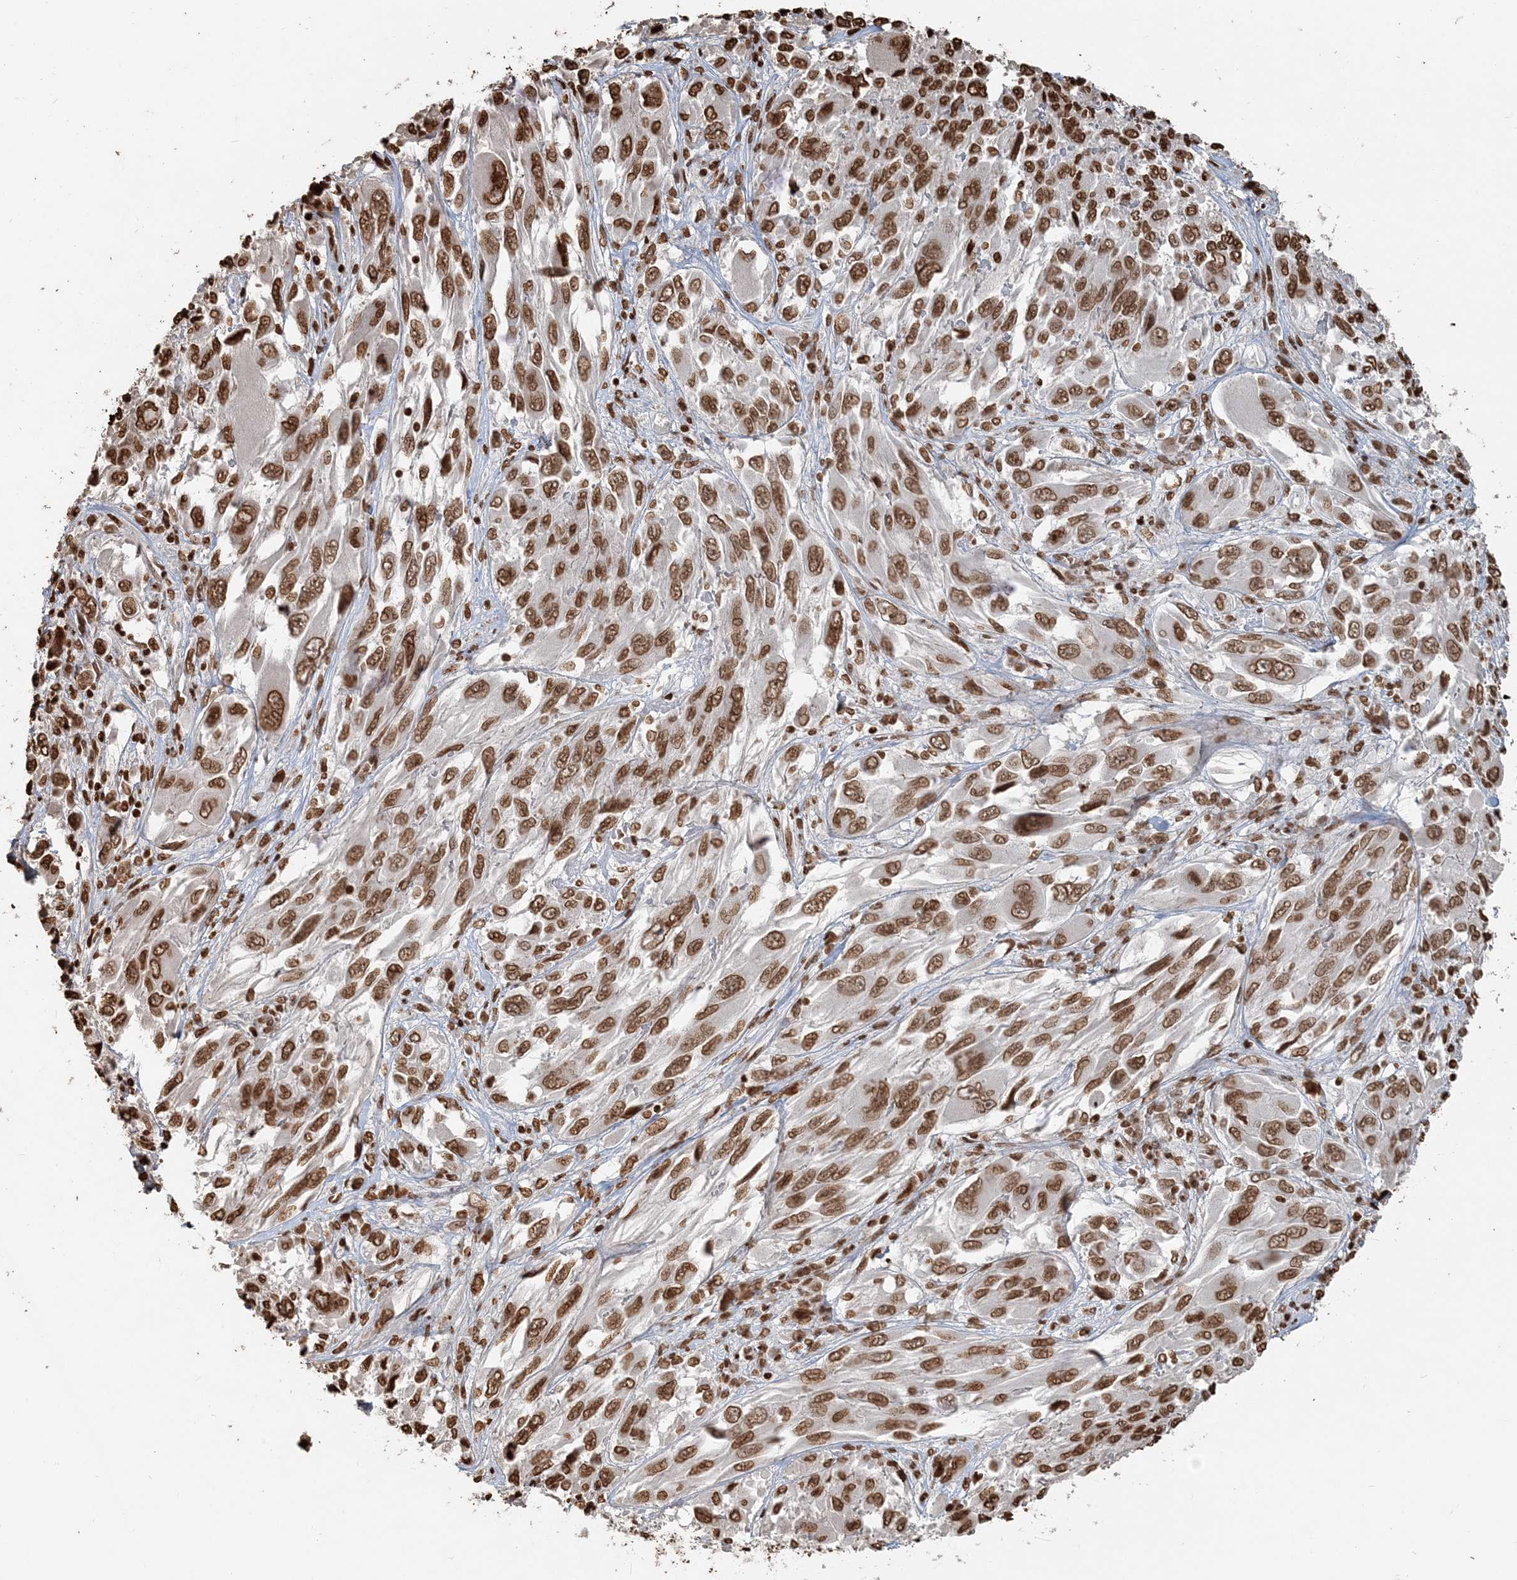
{"staining": {"intensity": "strong", "quantity": ">75%", "location": "nuclear"}, "tissue": "melanoma", "cell_type": "Tumor cells", "image_type": "cancer", "snomed": [{"axis": "morphology", "description": "Malignant melanoma, NOS"}, {"axis": "topography", "description": "Skin"}], "caption": "A brown stain shows strong nuclear expression of a protein in human malignant melanoma tumor cells. The staining is performed using DAB brown chromogen to label protein expression. The nuclei are counter-stained blue using hematoxylin.", "gene": "H3-3B", "patient": {"sex": "female", "age": 91}}